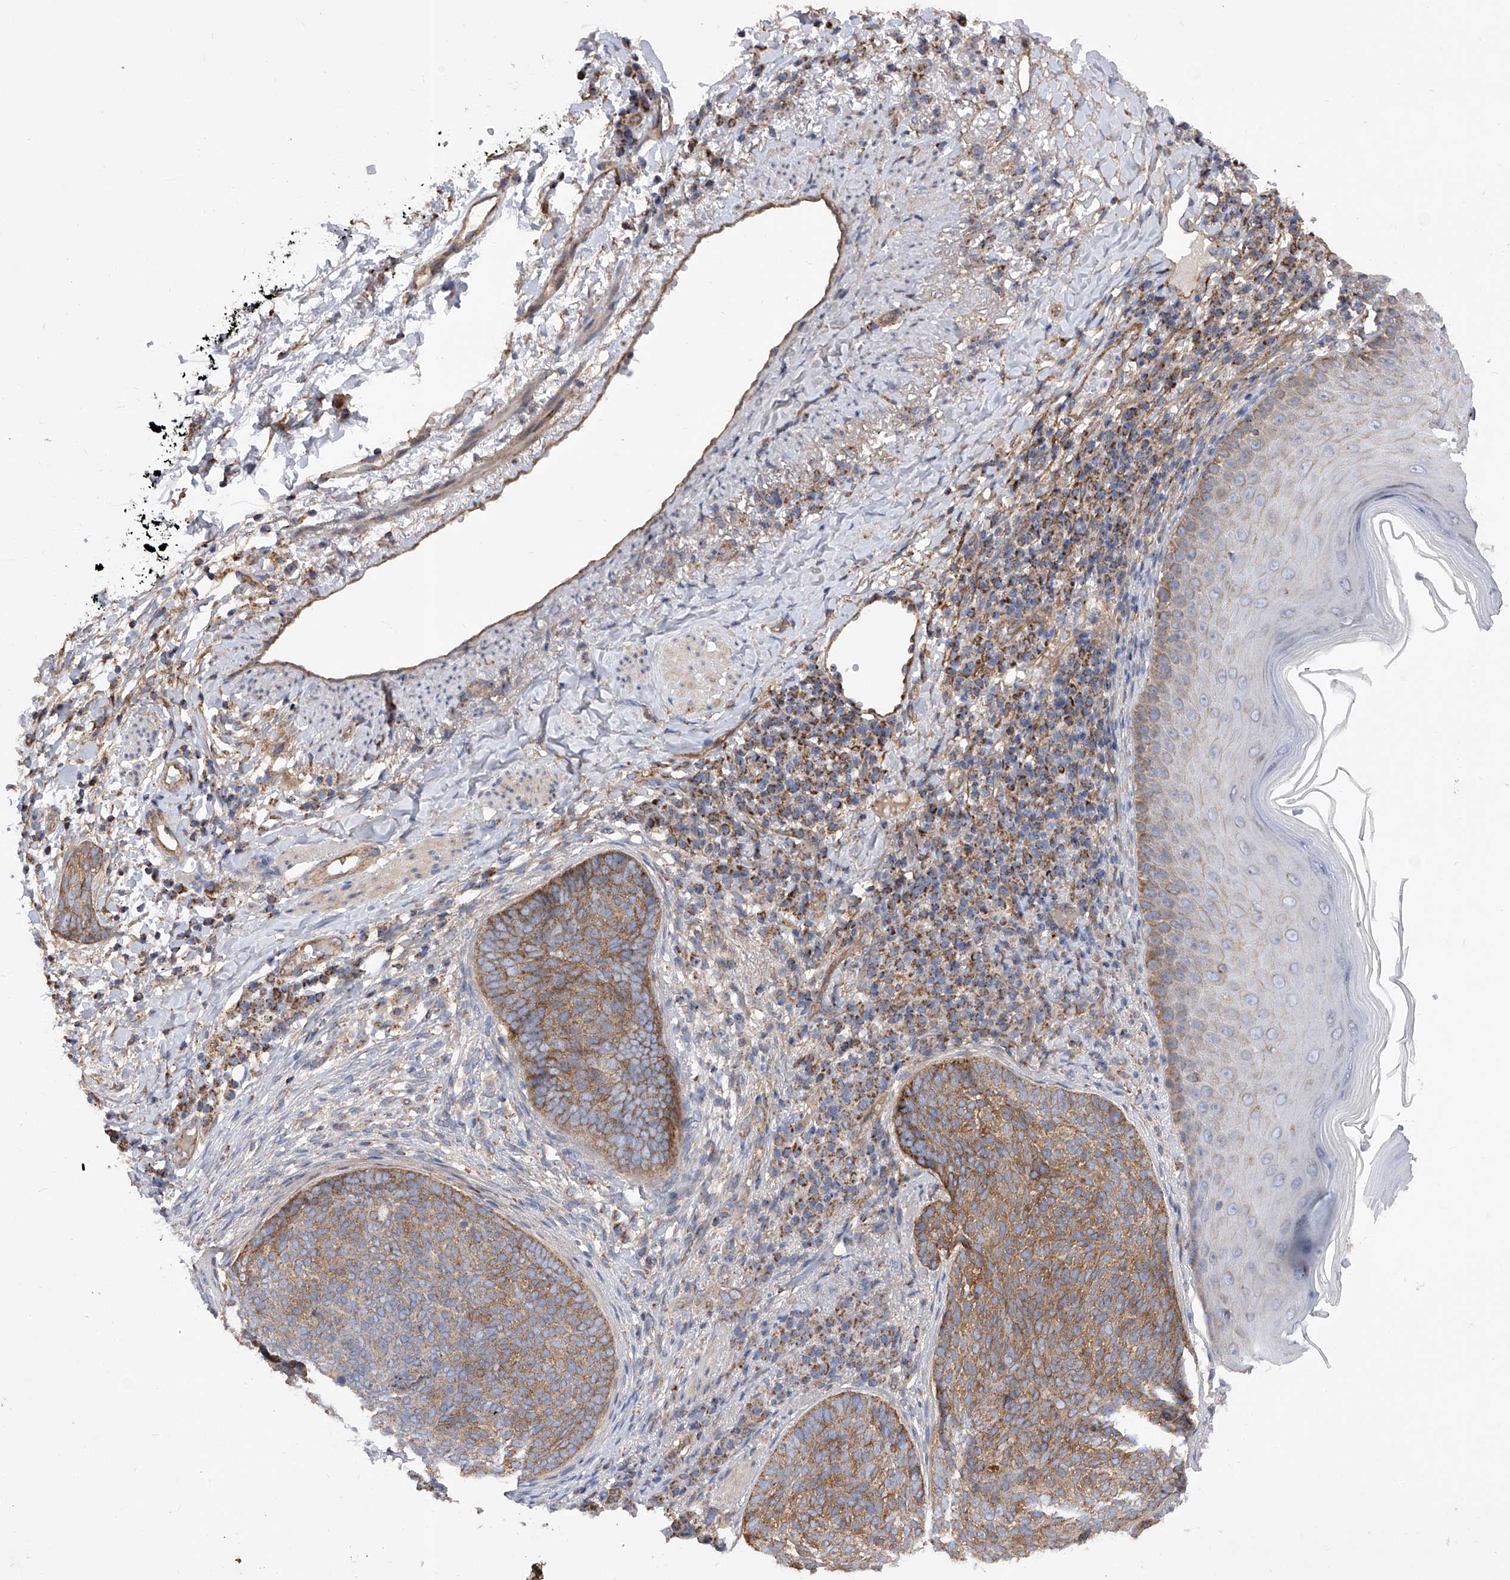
{"staining": {"intensity": "moderate", "quantity": ">75%", "location": "cytoplasmic/membranous"}, "tissue": "skin cancer", "cell_type": "Tumor cells", "image_type": "cancer", "snomed": [{"axis": "morphology", "description": "Basal cell carcinoma"}, {"axis": "topography", "description": "Skin"}], "caption": "A high-resolution histopathology image shows immunohistochemistry staining of basal cell carcinoma (skin), which exhibits moderate cytoplasmic/membranous positivity in about >75% of tumor cells.", "gene": "PDSS2", "patient": {"sex": "male", "age": 85}}